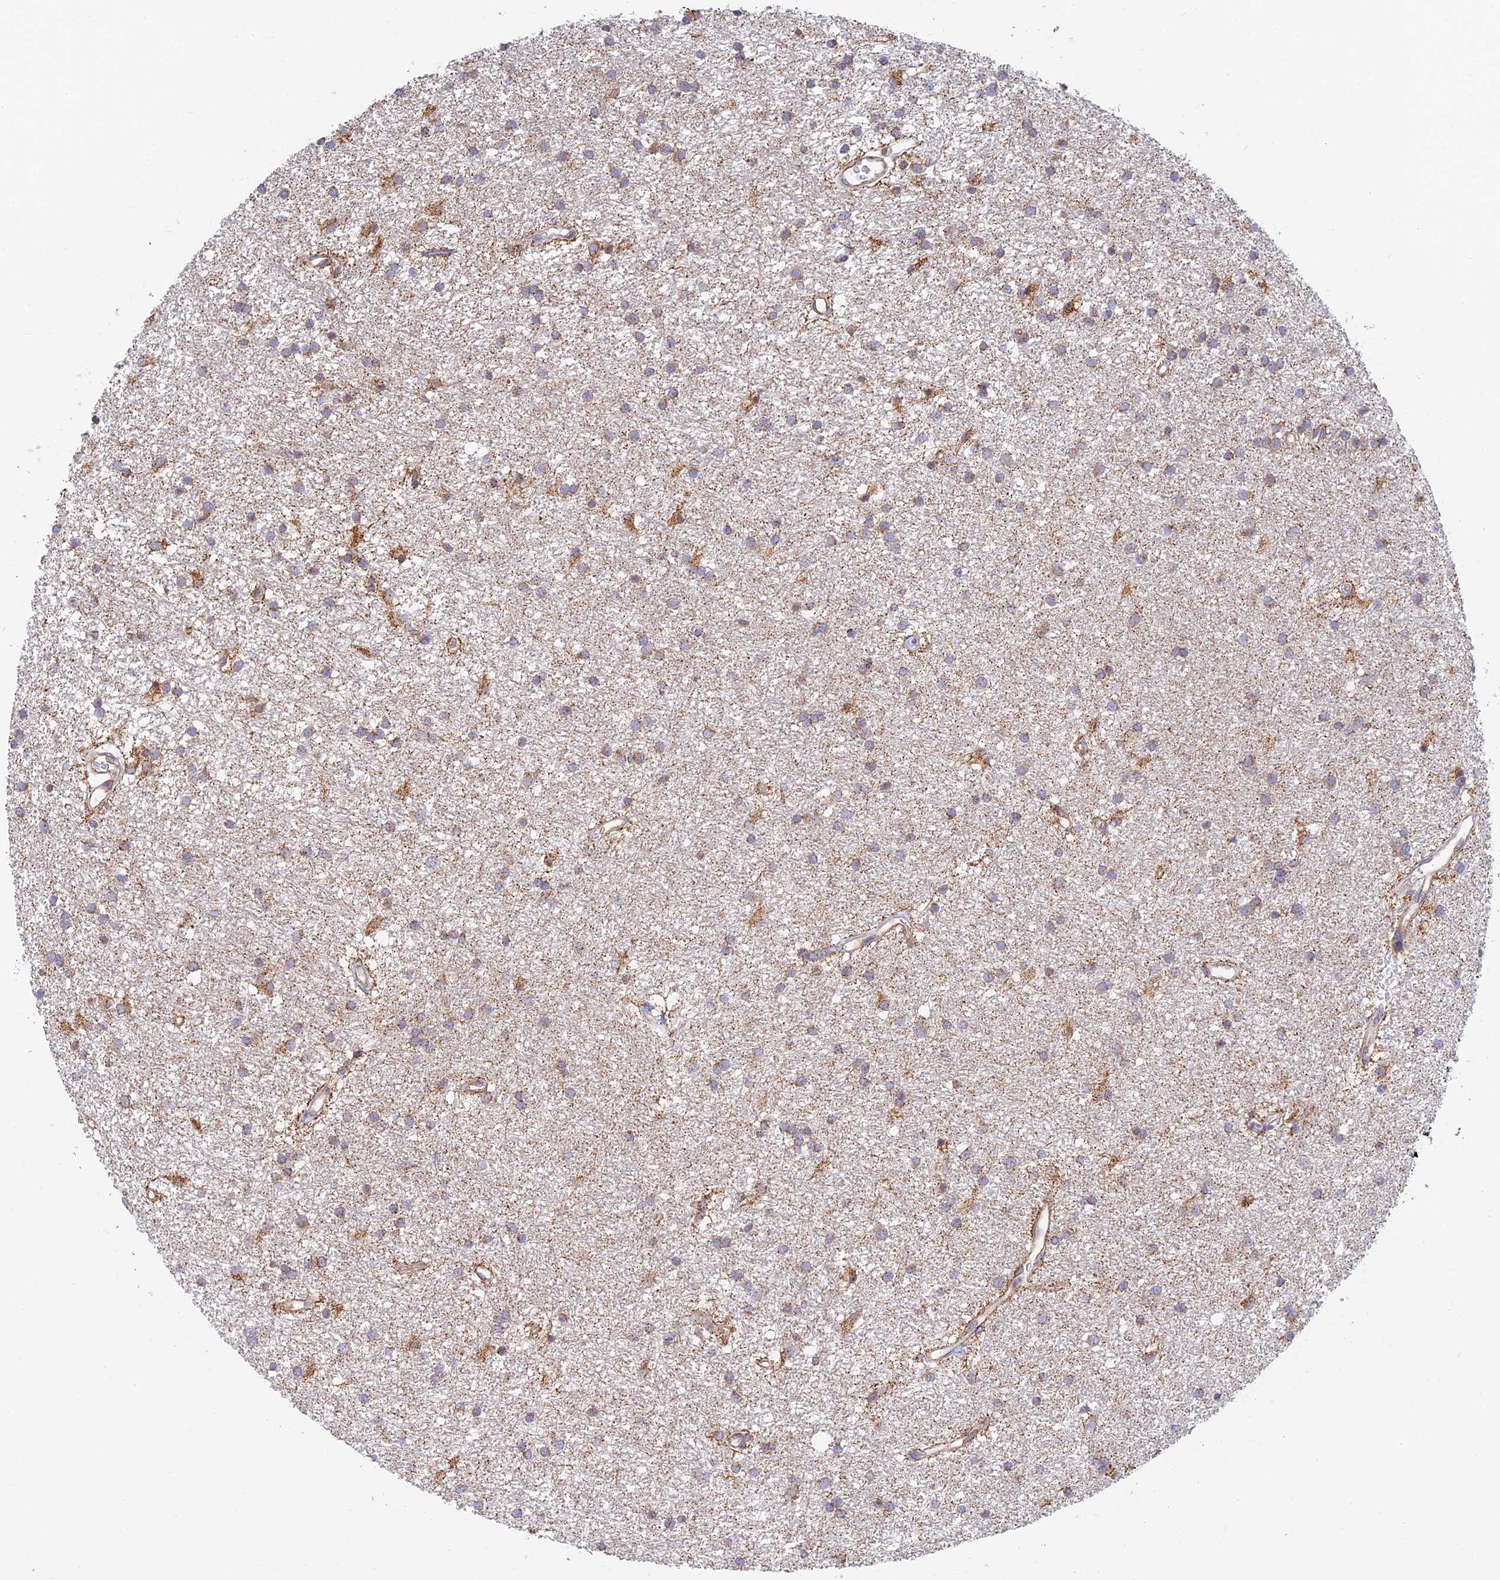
{"staining": {"intensity": "moderate", "quantity": "25%-75%", "location": "cytoplasmic/membranous"}, "tissue": "glioma", "cell_type": "Tumor cells", "image_type": "cancer", "snomed": [{"axis": "morphology", "description": "Glioma, malignant, High grade"}, {"axis": "topography", "description": "Brain"}], "caption": "Tumor cells exhibit medium levels of moderate cytoplasmic/membranous expression in approximately 25%-75% of cells in malignant glioma (high-grade).", "gene": "HOOK2", "patient": {"sex": "male", "age": 77}}